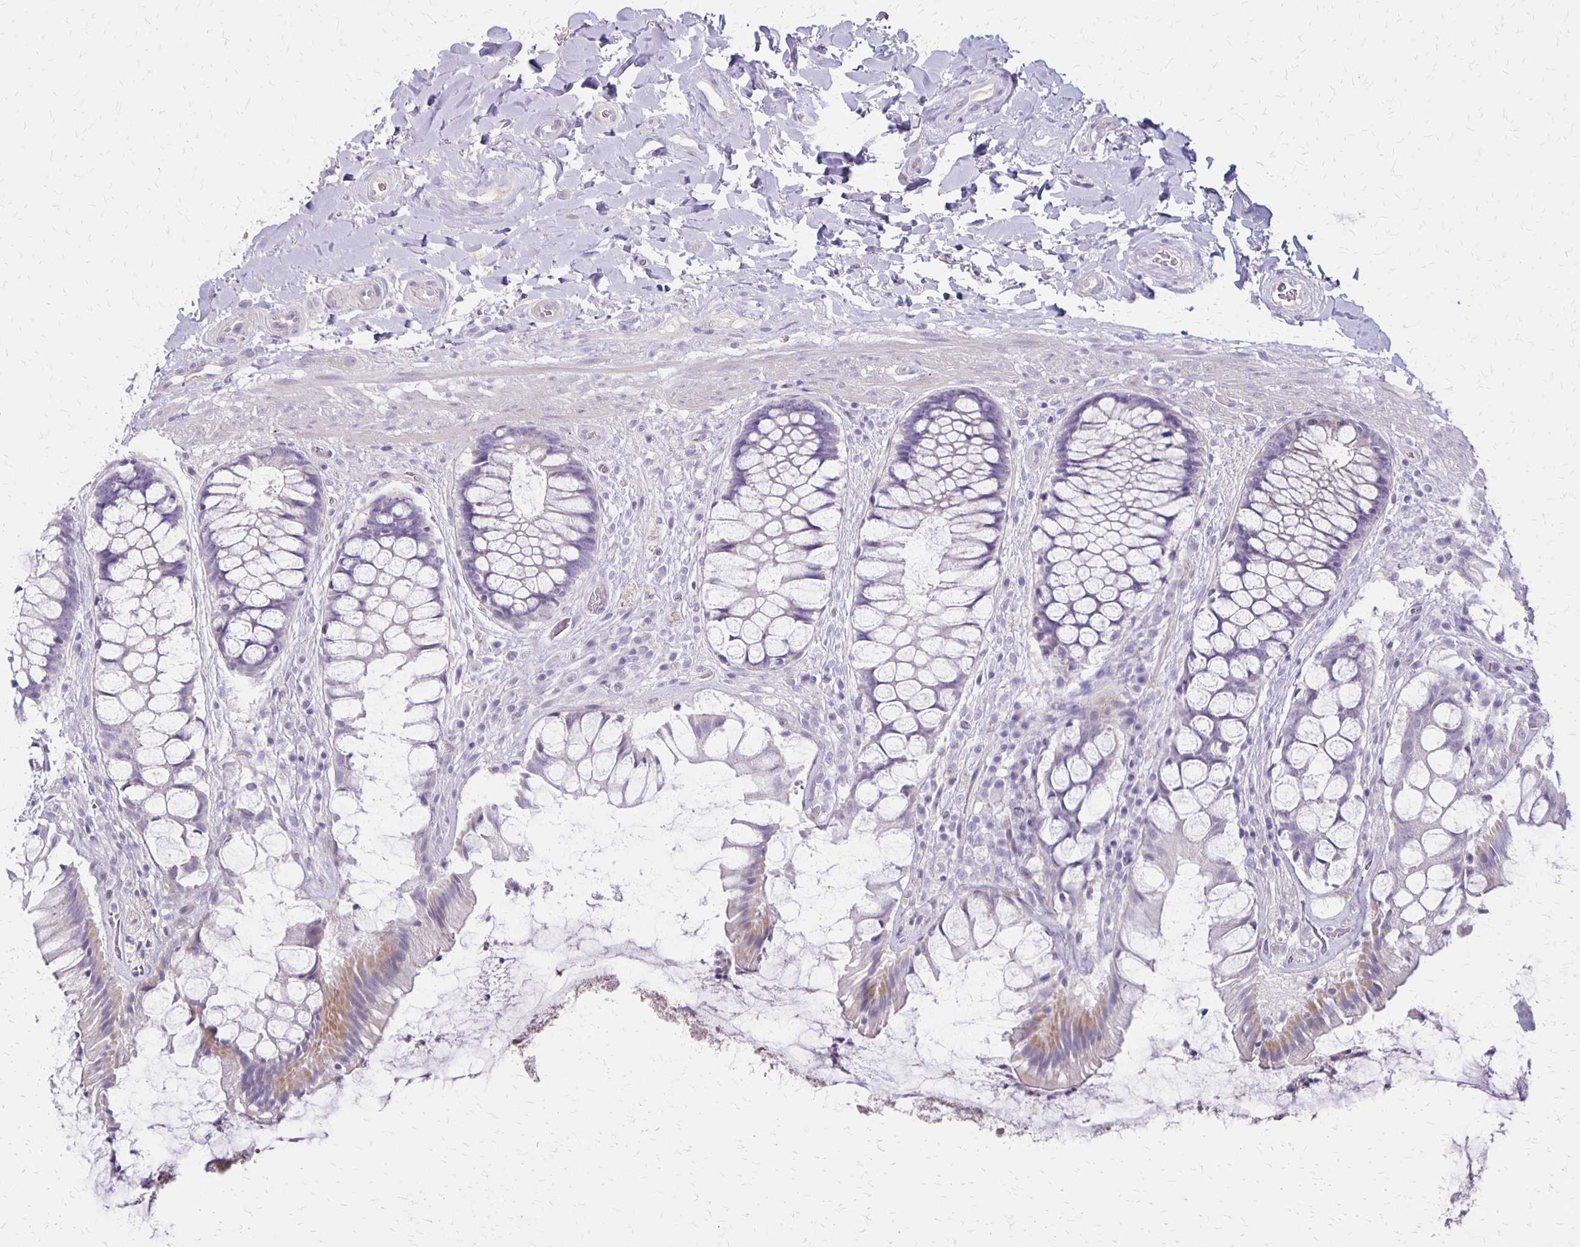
{"staining": {"intensity": "weak", "quantity": "<25%", "location": "cytoplasmic/membranous"}, "tissue": "rectum", "cell_type": "Glandular cells", "image_type": "normal", "snomed": [{"axis": "morphology", "description": "Normal tissue, NOS"}, {"axis": "topography", "description": "Rectum"}], "caption": "Immunohistochemistry photomicrograph of normal human rectum stained for a protein (brown), which shows no positivity in glandular cells.", "gene": "HOMER1", "patient": {"sex": "female", "age": 58}}